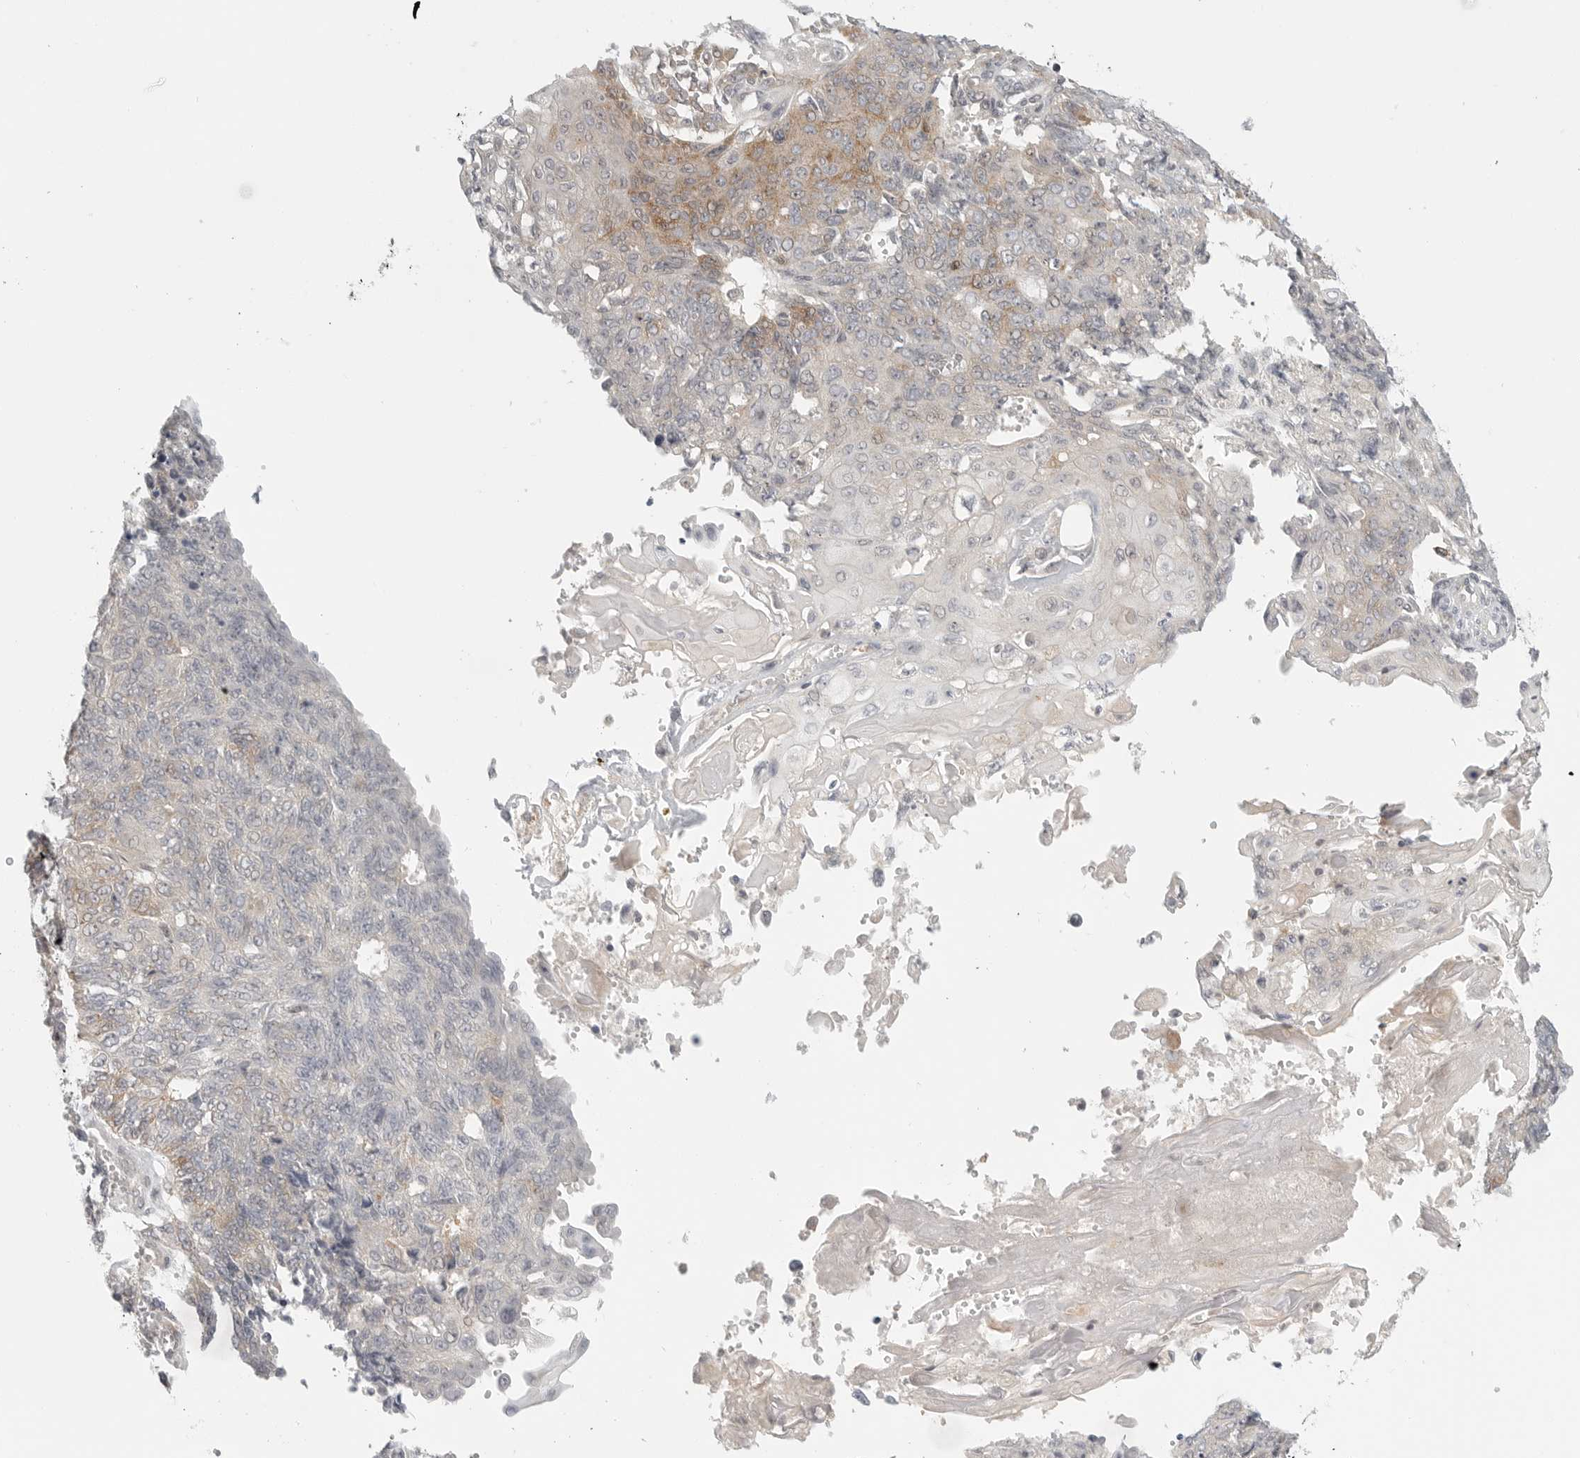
{"staining": {"intensity": "negative", "quantity": "none", "location": "none"}, "tissue": "endometrial cancer", "cell_type": "Tumor cells", "image_type": "cancer", "snomed": [{"axis": "morphology", "description": "Adenocarcinoma, NOS"}, {"axis": "topography", "description": "Endometrium"}], "caption": "Protein analysis of adenocarcinoma (endometrial) demonstrates no significant staining in tumor cells. Brightfield microscopy of immunohistochemistry stained with DAB (3,3'-diaminobenzidine) (brown) and hematoxylin (blue), captured at high magnification.", "gene": "SH3KBP1", "patient": {"sex": "female", "age": 32}}